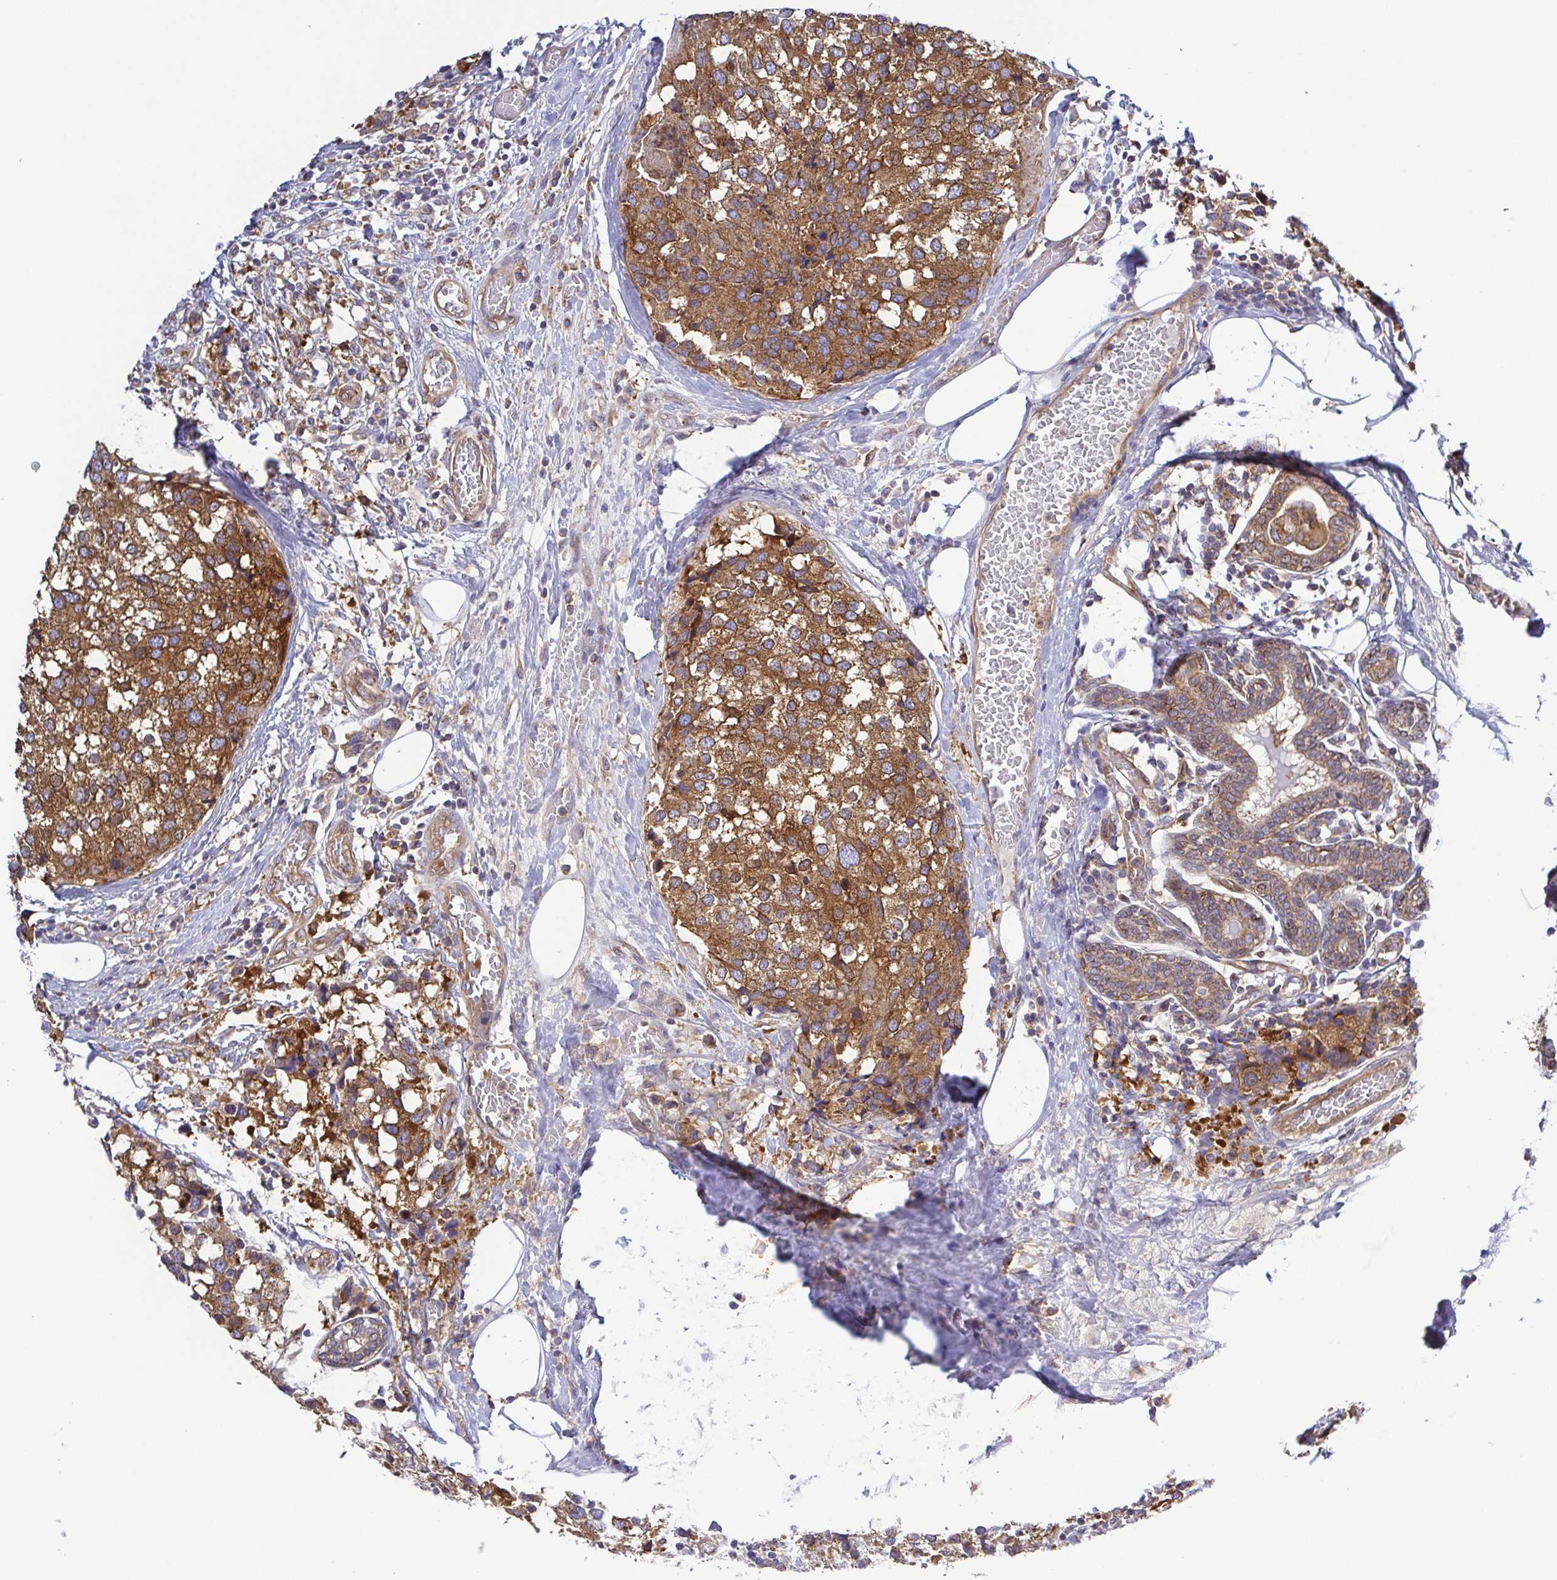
{"staining": {"intensity": "moderate", "quantity": ">75%", "location": "cytoplasmic/membranous"}, "tissue": "breast cancer", "cell_type": "Tumor cells", "image_type": "cancer", "snomed": [{"axis": "morphology", "description": "Lobular carcinoma"}, {"axis": "topography", "description": "Breast"}], "caption": "The immunohistochemical stain shows moderate cytoplasmic/membranous expression in tumor cells of lobular carcinoma (breast) tissue. (IHC, brightfield microscopy, high magnification).", "gene": "KIF5B", "patient": {"sex": "female", "age": 59}}